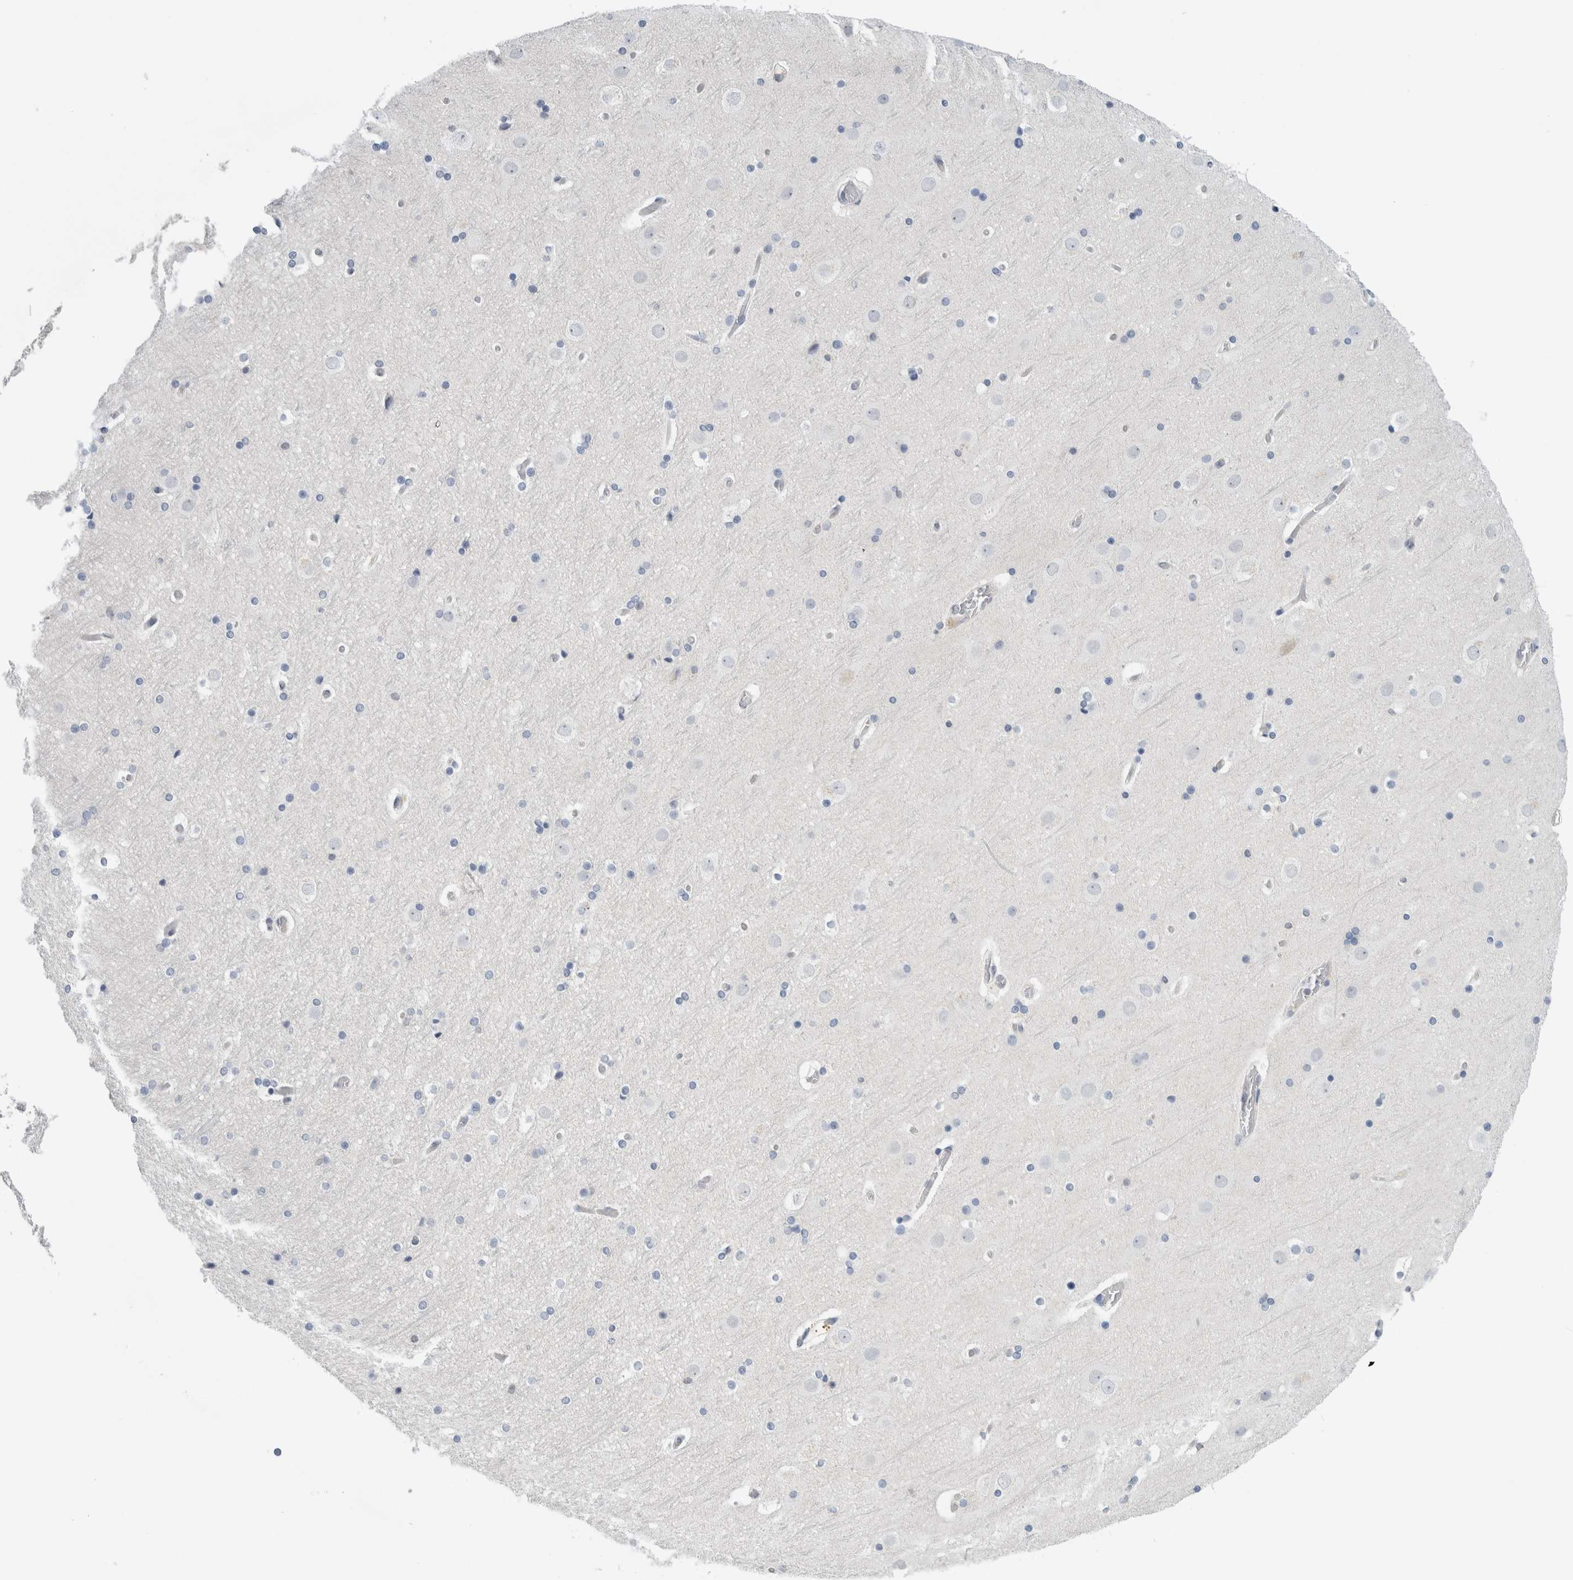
{"staining": {"intensity": "negative", "quantity": "none", "location": "none"}, "tissue": "cerebral cortex", "cell_type": "Endothelial cells", "image_type": "normal", "snomed": [{"axis": "morphology", "description": "Normal tissue, NOS"}, {"axis": "topography", "description": "Cerebral cortex"}], "caption": "High magnification brightfield microscopy of normal cerebral cortex stained with DAB (3,3'-diaminobenzidine) (brown) and counterstained with hematoxylin (blue): endothelial cells show no significant positivity. (DAB (3,3'-diaminobenzidine) immunohistochemistry, high magnification).", "gene": "CASP6", "patient": {"sex": "male", "age": 57}}